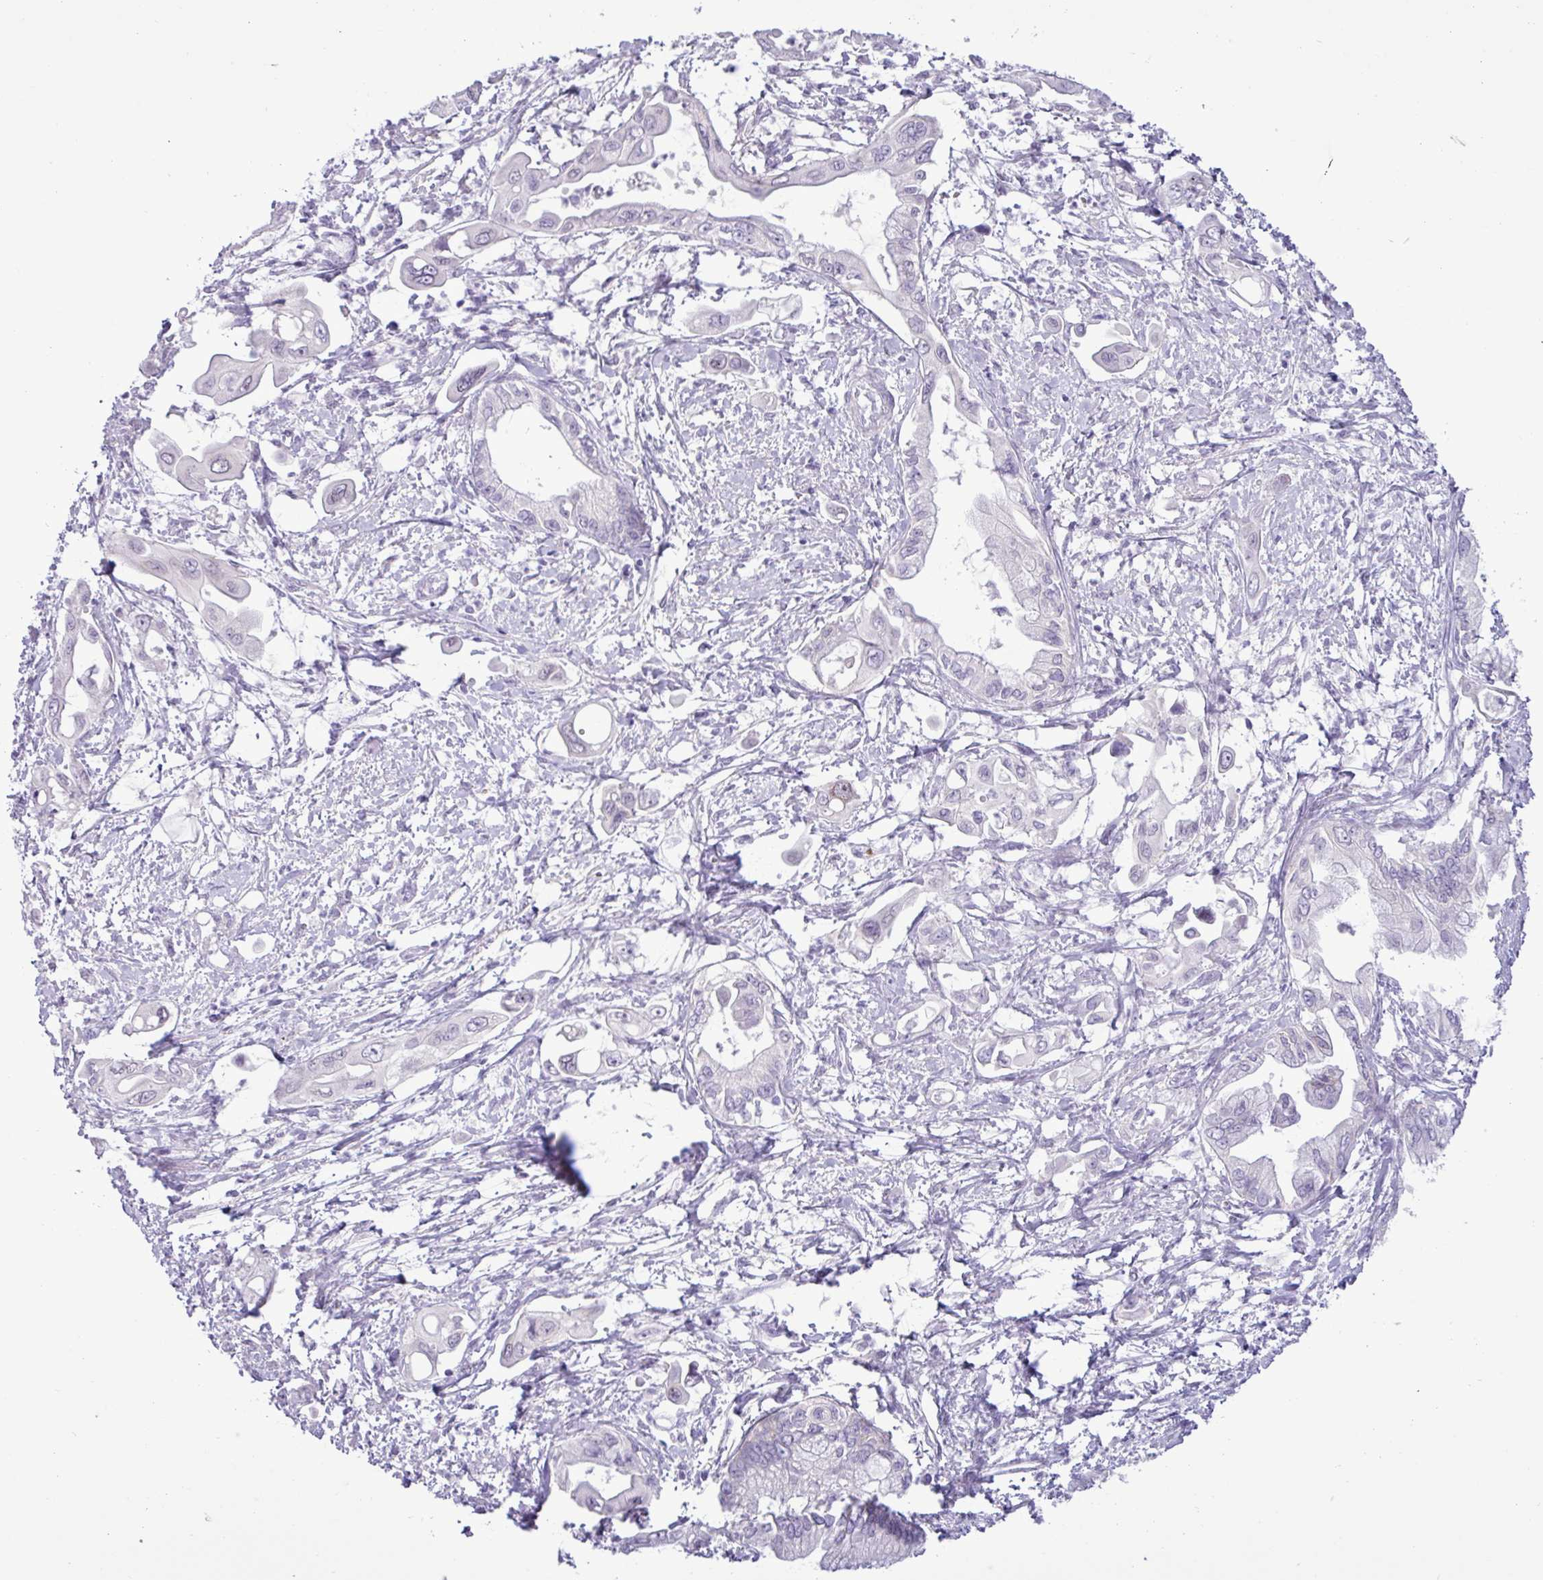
{"staining": {"intensity": "negative", "quantity": "none", "location": "none"}, "tissue": "pancreatic cancer", "cell_type": "Tumor cells", "image_type": "cancer", "snomed": [{"axis": "morphology", "description": "Adenocarcinoma, NOS"}, {"axis": "topography", "description": "Pancreas"}], "caption": "IHC image of human pancreatic cancer stained for a protein (brown), which reveals no staining in tumor cells.", "gene": "ALDH3A1", "patient": {"sex": "male", "age": 61}}